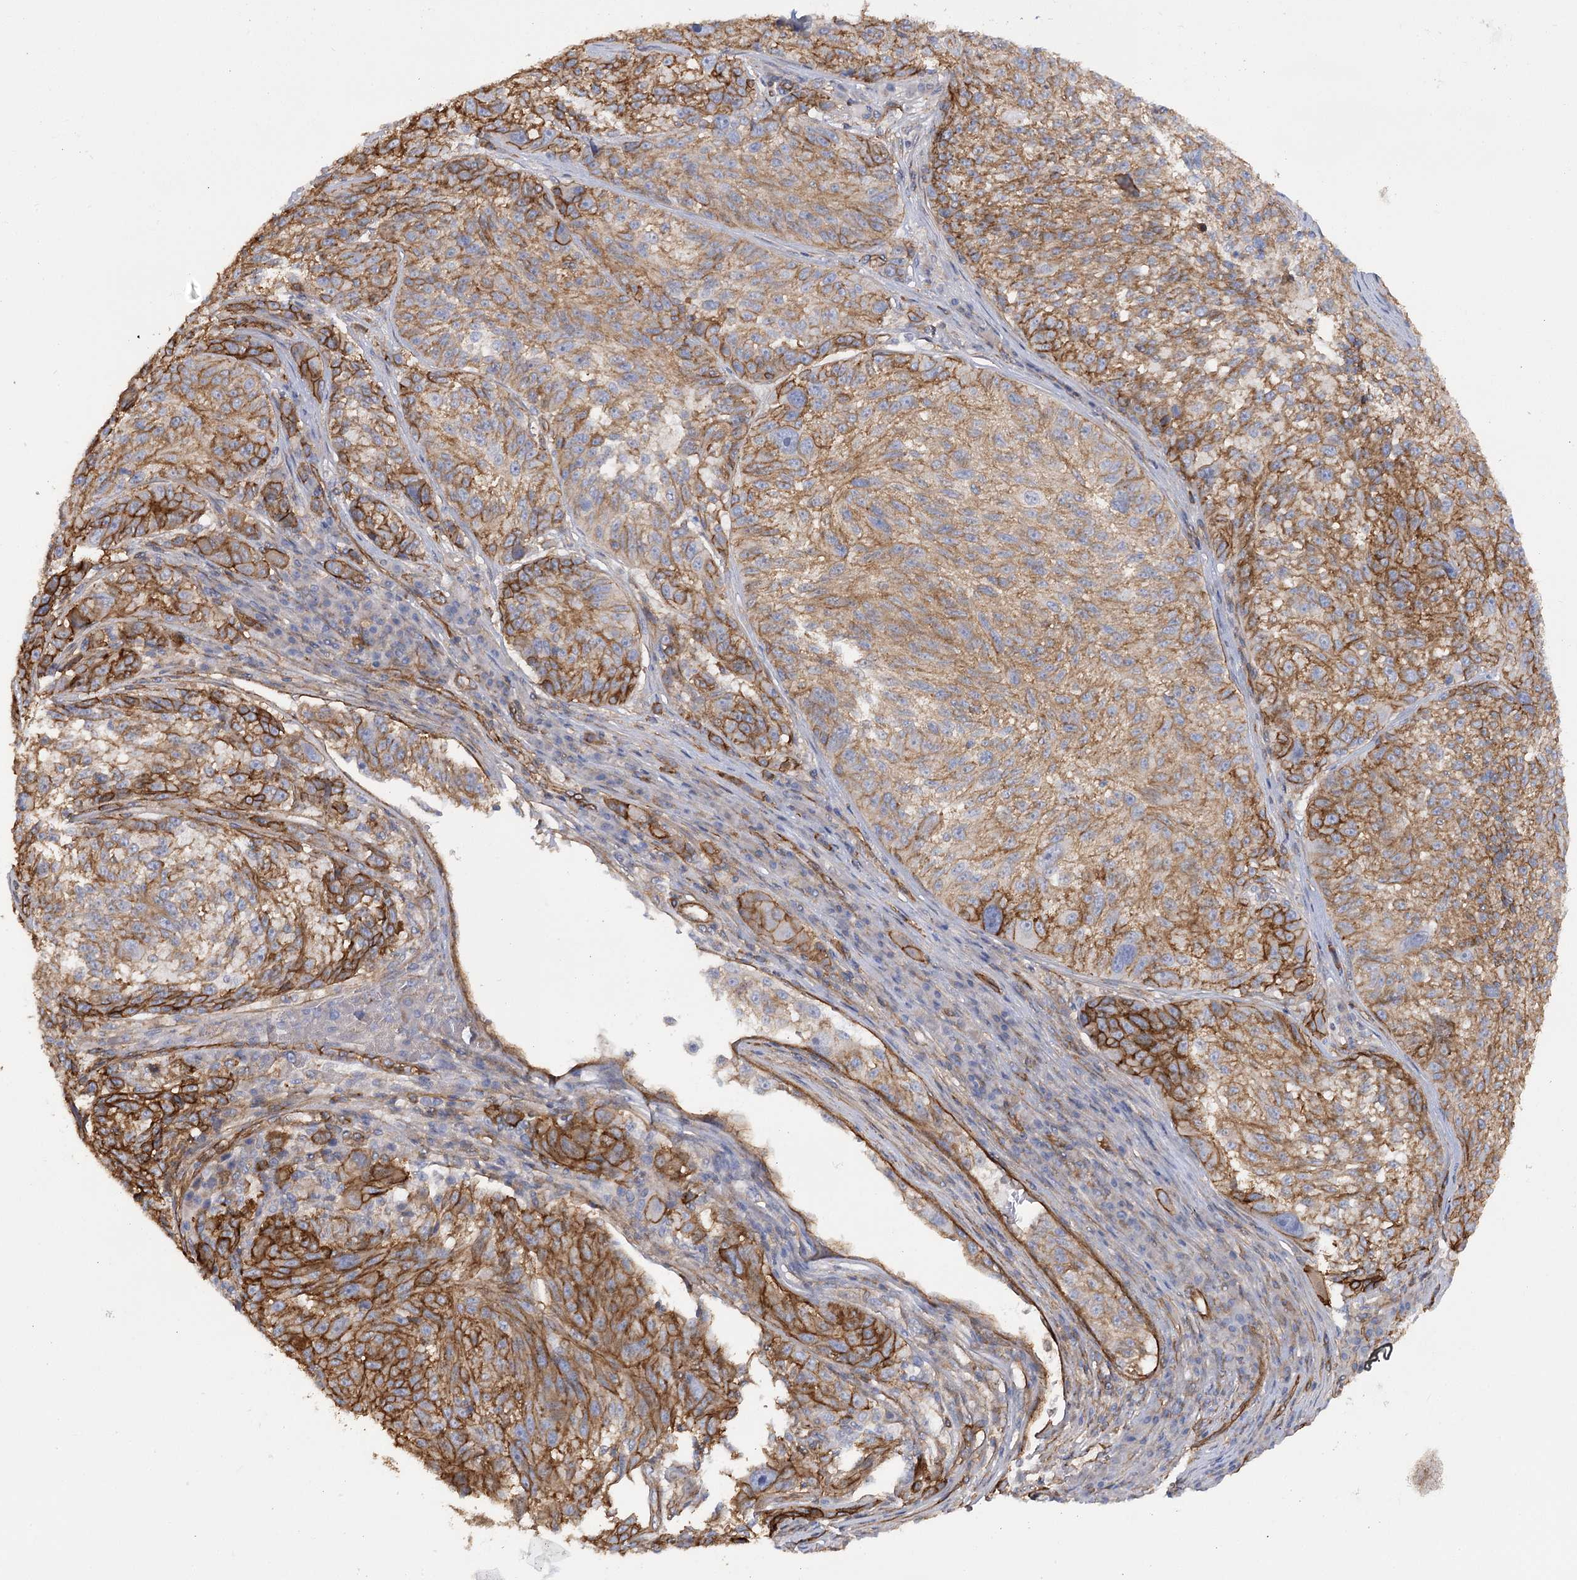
{"staining": {"intensity": "strong", "quantity": "25%-75%", "location": "cytoplasmic/membranous"}, "tissue": "melanoma", "cell_type": "Tumor cells", "image_type": "cancer", "snomed": [{"axis": "morphology", "description": "Malignant melanoma, NOS"}, {"axis": "topography", "description": "Skin"}], "caption": "Protein expression by immunohistochemistry (IHC) exhibits strong cytoplasmic/membranous expression in approximately 25%-75% of tumor cells in melanoma.", "gene": "SYNPO2", "patient": {"sex": "male", "age": 53}}